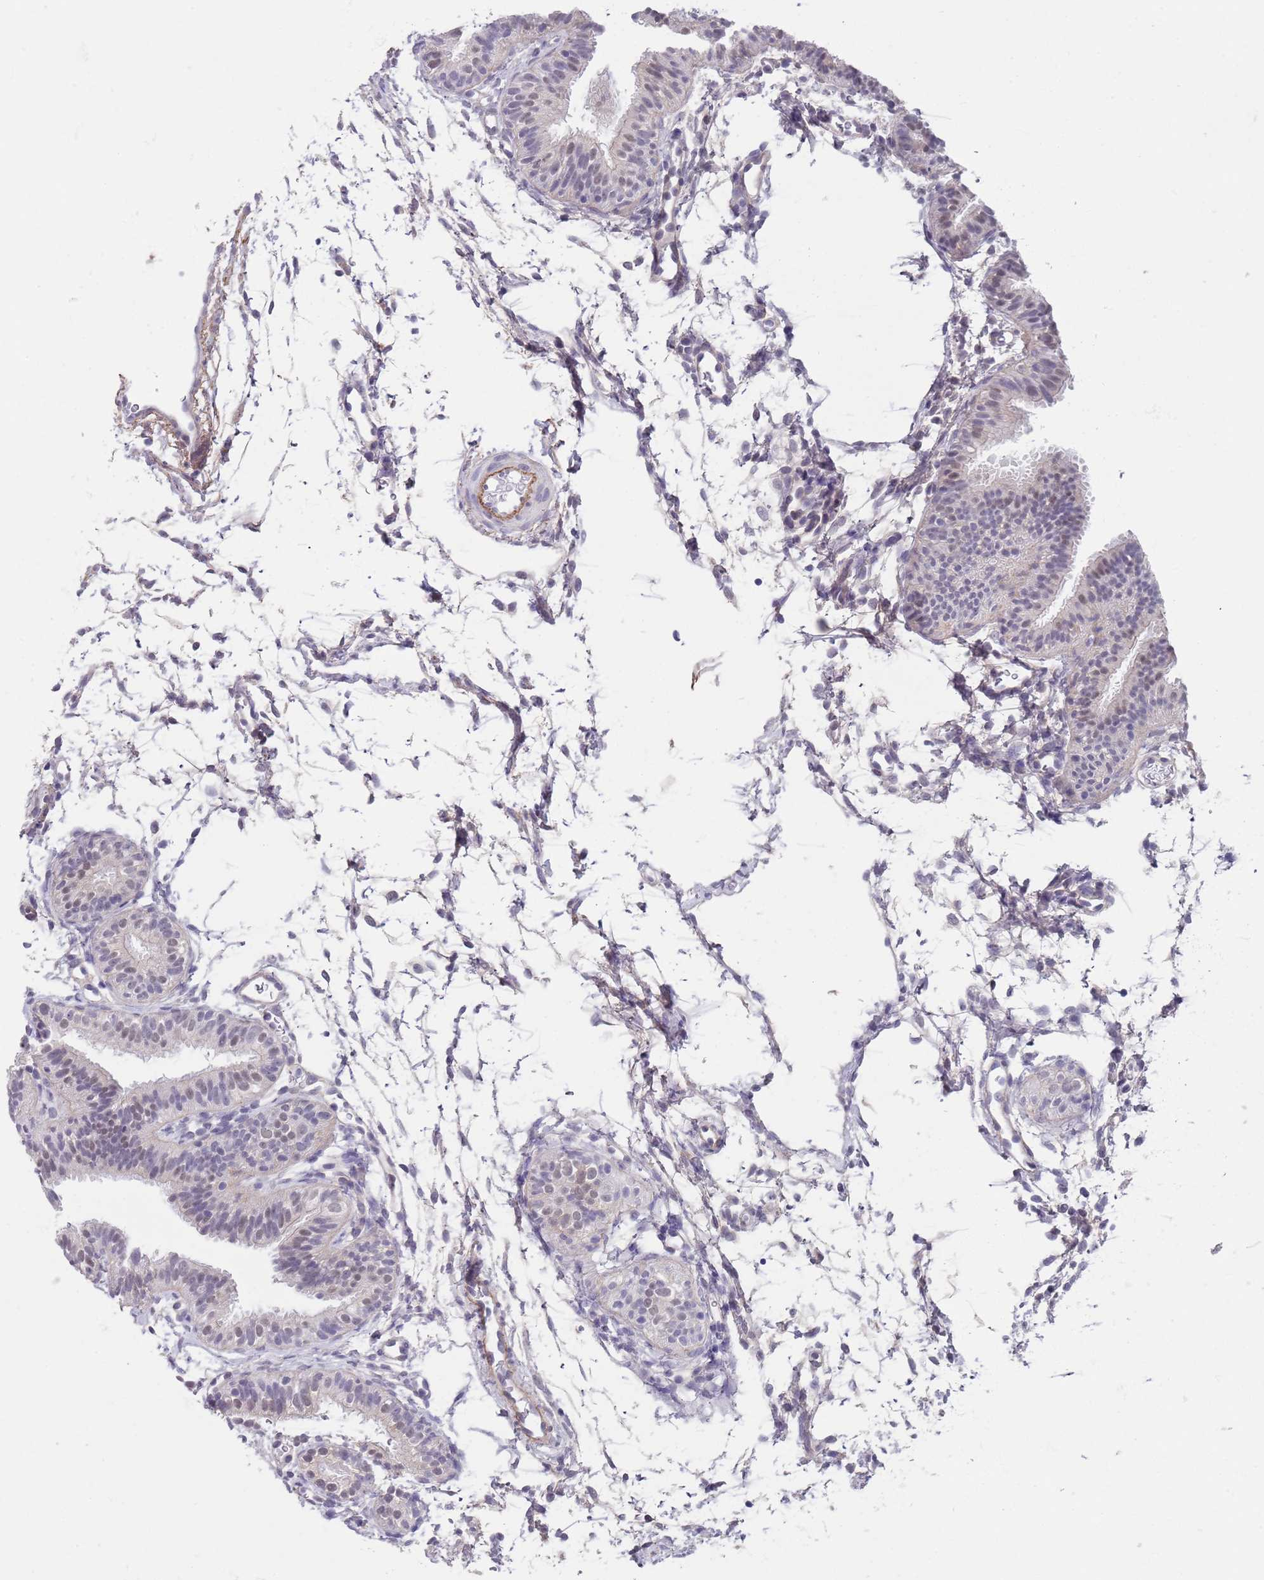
{"staining": {"intensity": "negative", "quantity": "none", "location": "none"}, "tissue": "fallopian tube", "cell_type": "Glandular cells", "image_type": "normal", "snomed": [{"axis": "morphology", "description": "Normal tissue, NOS"}, {"axis": "topography", "description": "Fallopian tube"}], "caption": "Glandular cells show no significant protein staining in benign fallopian tube. (DAB immunohistochemistry (IHC) with hematoxylin counter stain).", "gene": "RNF169", "patient": {"sex": "female", "age": 35}}